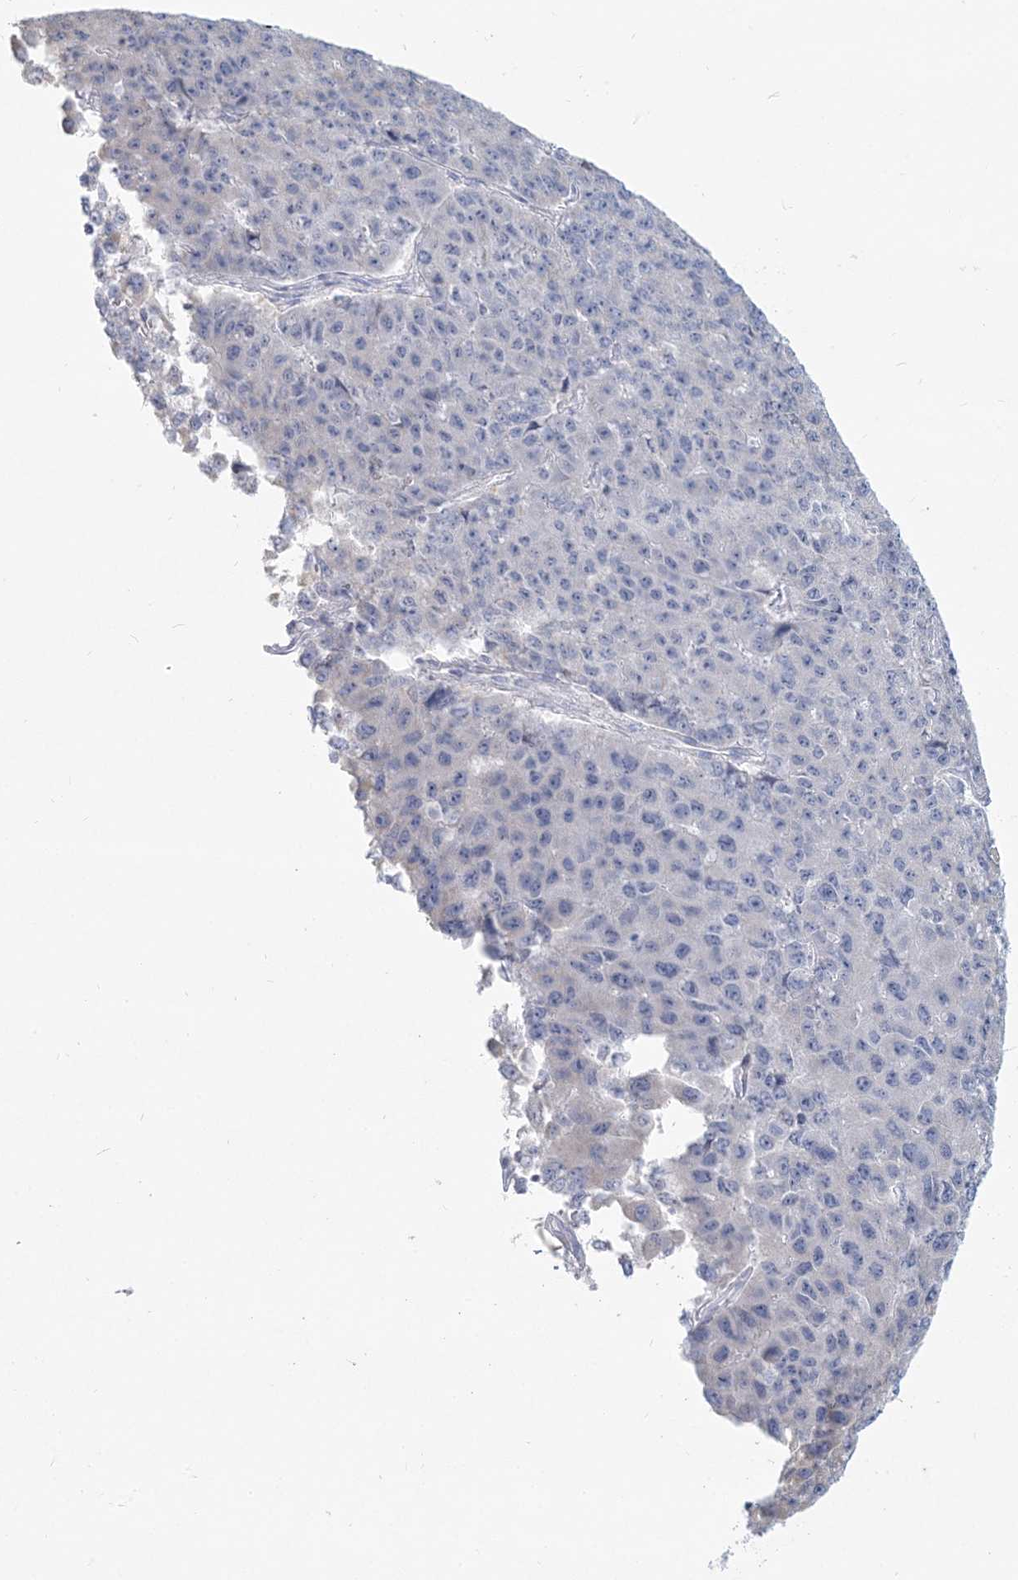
{"staining": {"intensity": "negative", "quantity": "none", "location": "none"}, "tissue": "pancreatic cancer", "cell_type": "Tumor cells", "image_type": "cancer", "snomed": [{"axis": "morphology", "description": "Adenocarcinoma, NOS"}, {"axis": "topography", "description": "Pancreas"}], "caption": "Pancreatic cancer (adenocarcinoma) was stained to show a protein in brown. There is no significant expression in tumor cells.", "gene": "CSN1S1", "patient": {"sex": "male", "age": 50}}